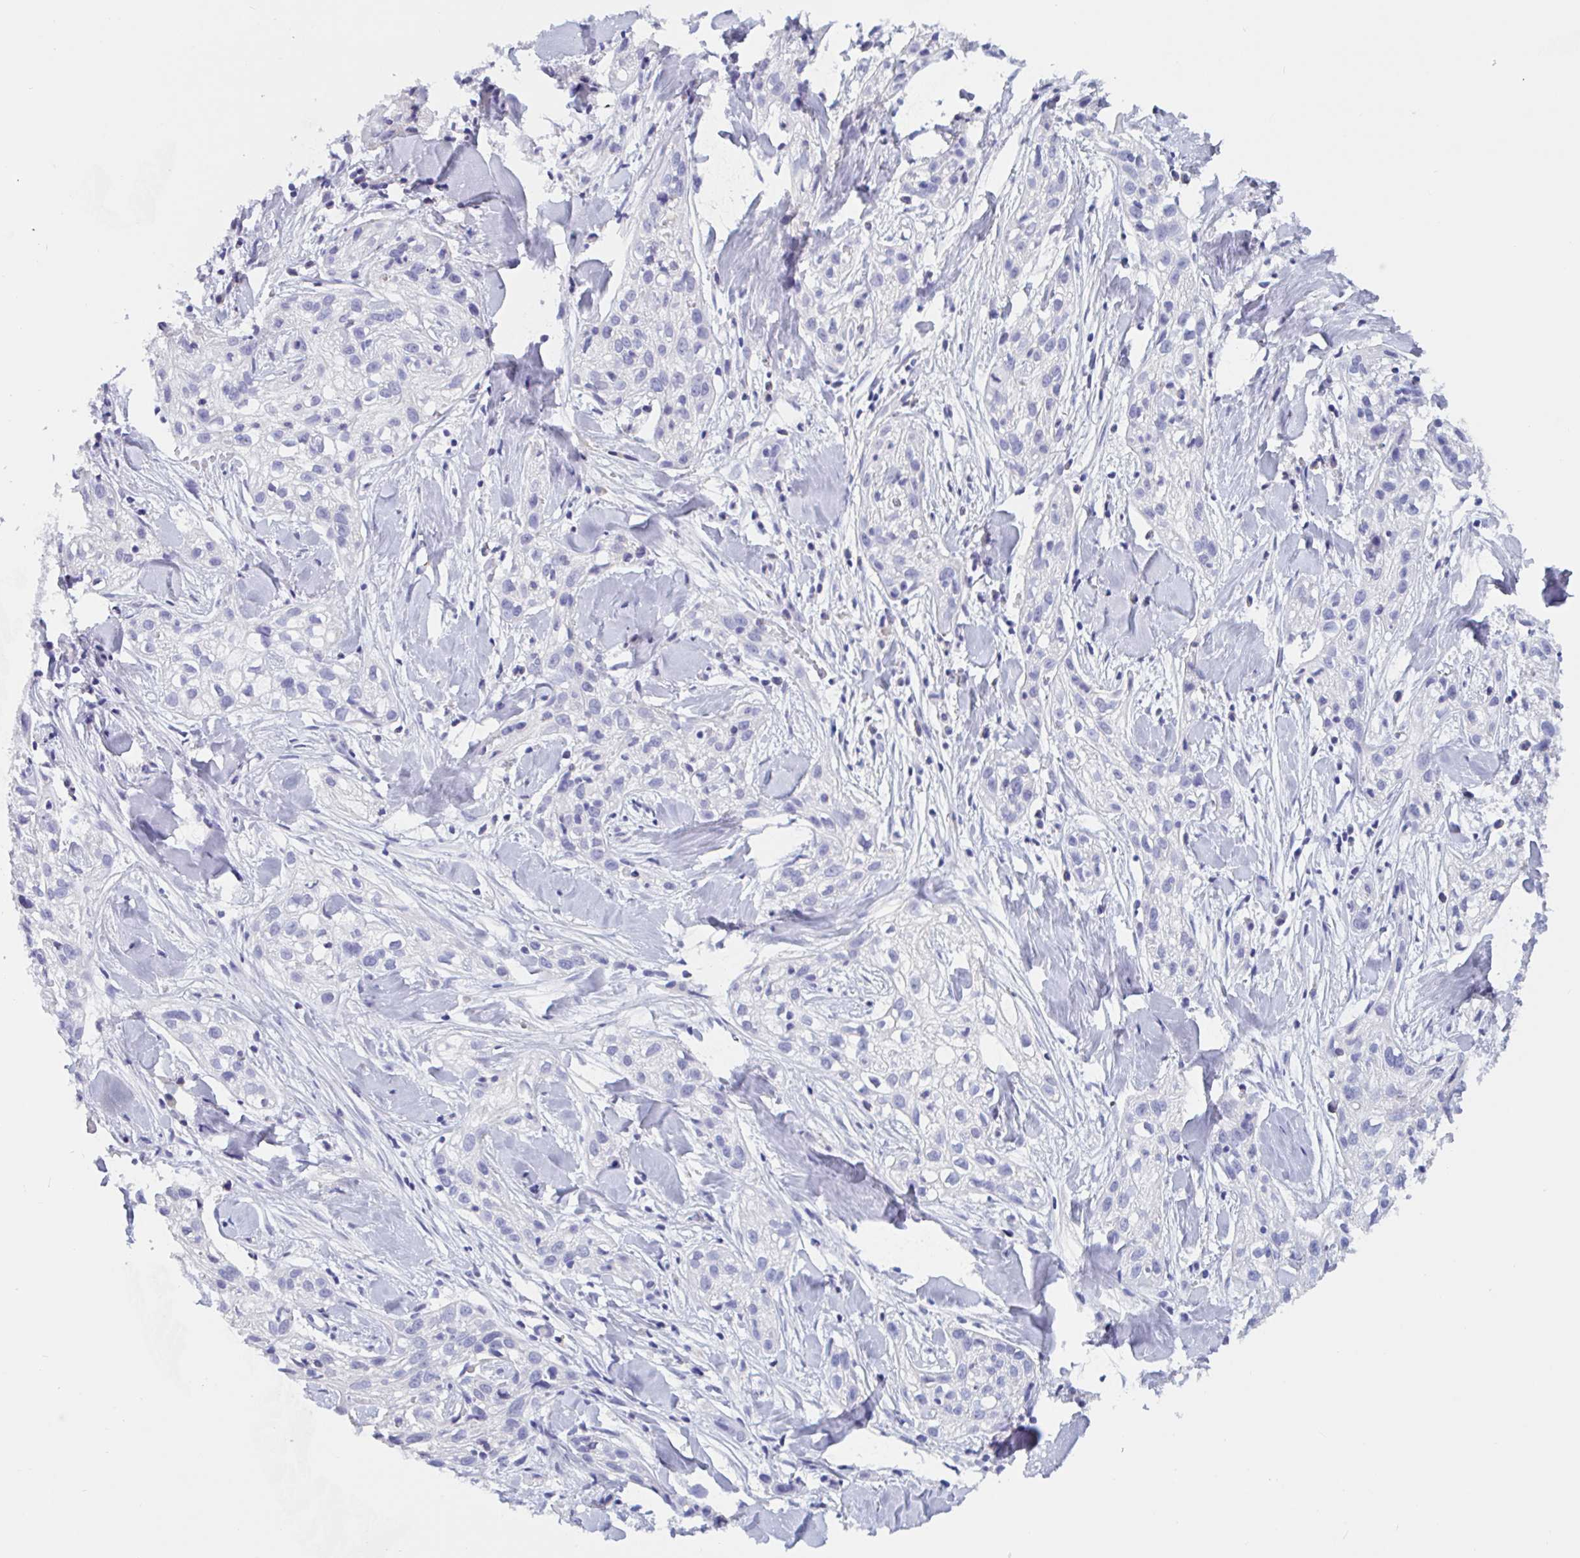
{"staining": {"intensity": "negative", "quantity": "none", "location": "none"}, "tissue": "skin cancer", "cell_type": "Tumor cells", "image_type": "cancer", "snomed": [{"axis": "morphology", "description": "Squamous cell carcinoma, NOS"}, {"axis": "topography", "description": "Skin"}], "caption": "A high-resolution micrograph shows IHC staining of squamous cell carcinoma (skin), which displays no significant staining in tumor cells. The staining was performed using DAB (3,3'-diaminobenzidine) to visualize the protein expression in brown, while the nuclei were stained in blue with hematoxylin (Magnification: 20x).", "gene": "ZNHIT2", "patient": {"sex": "male", "age": 82}}